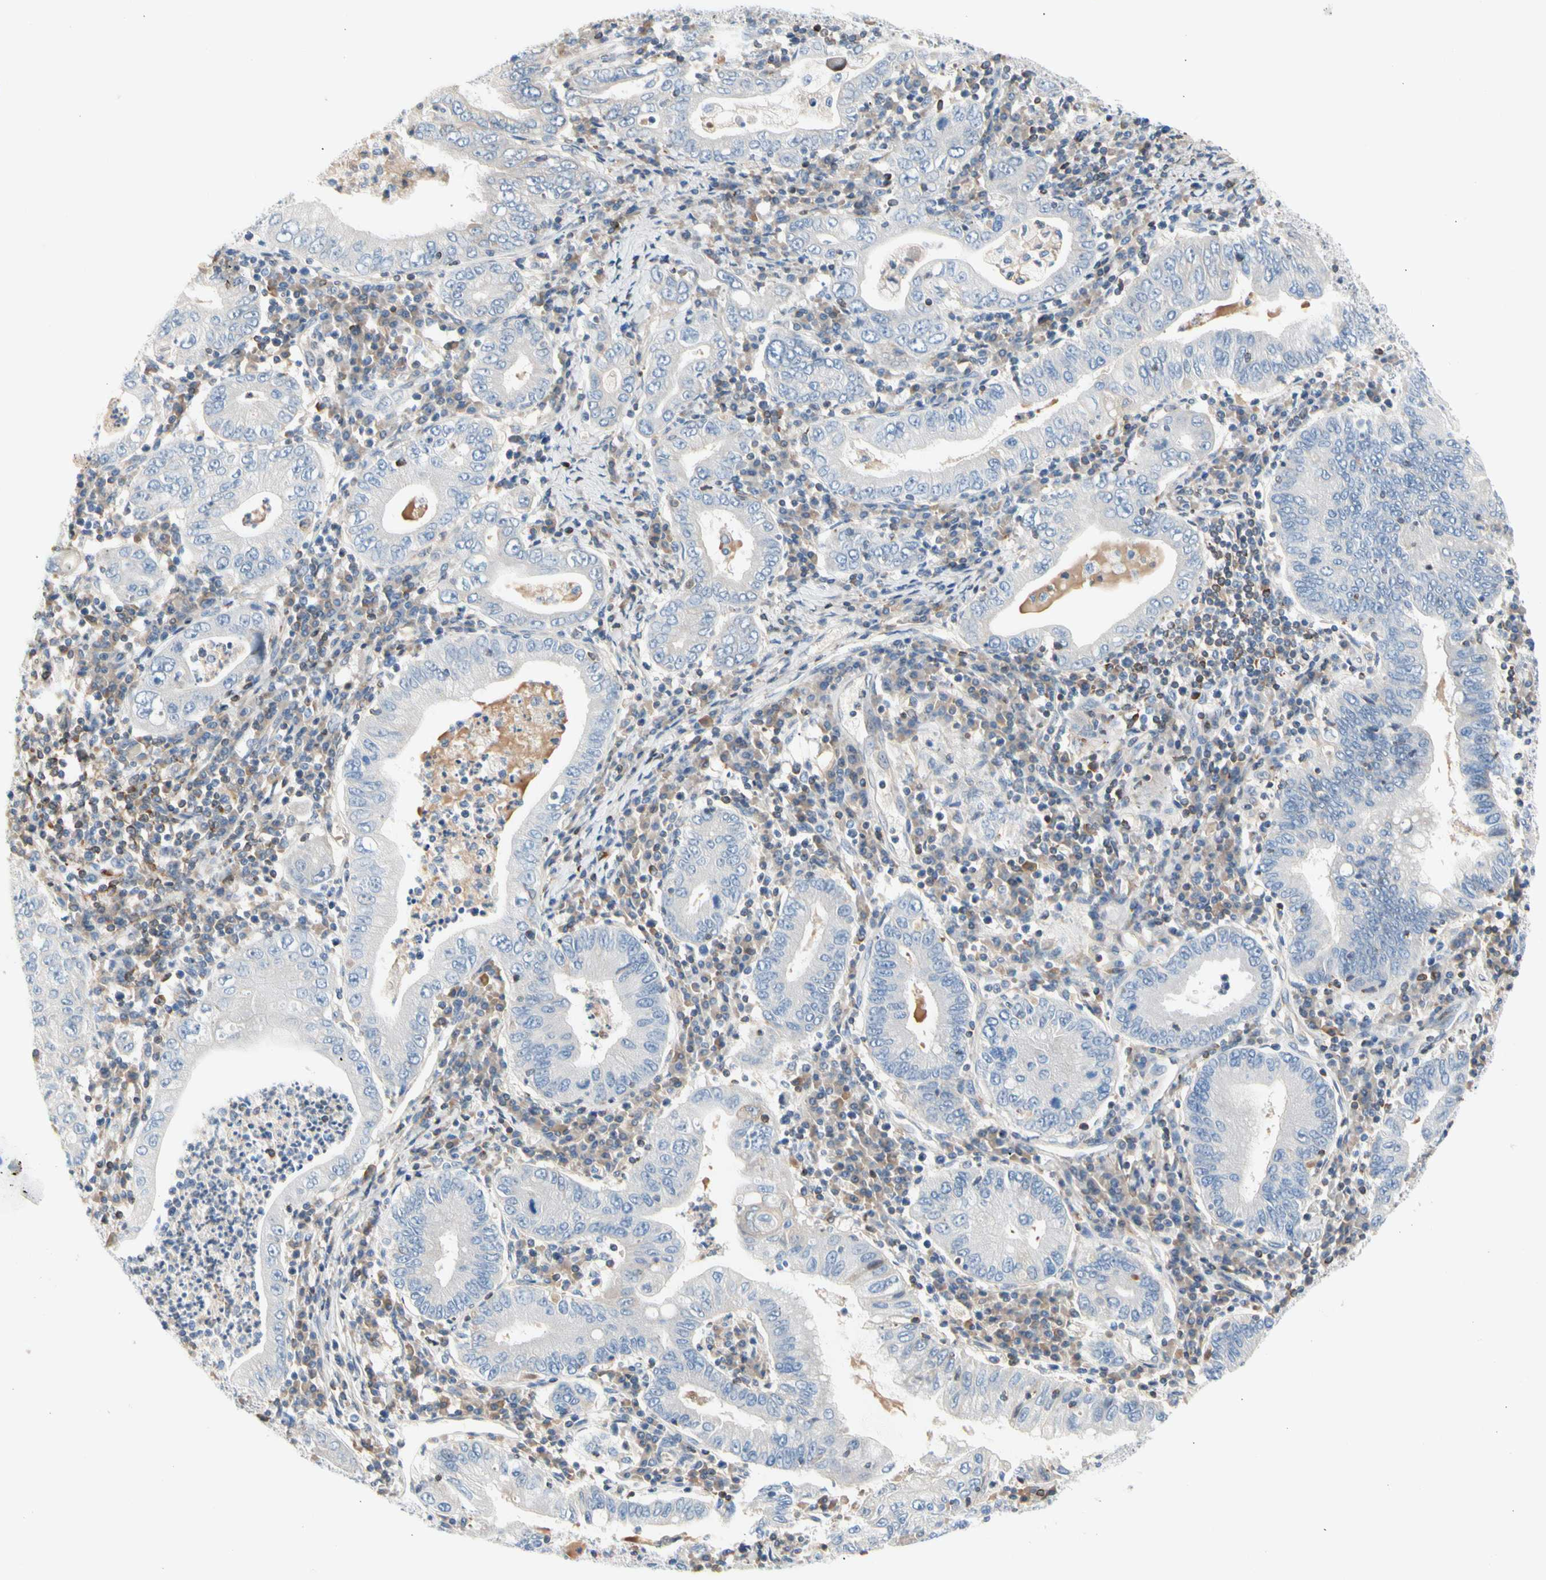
{"staining": {"intensity": "negative", "quantity": "none", "location": "none"}, "tissue": "stomach cancer", "cell_type": "Tumor cells", "image_type": "cancer", "snomed": [{"axis": "morphology", "description": "Normal tissue, NOS"}, {"axis": "morphology", "description": "Adenocarcinoma, NOS"}, {"axis": "topography", "description": "Esophagus"}, {"axis": "topography", "description": "Stomach, upper"}, {"axis": "topography", "description": "Peripheral nerve tissue"}], "caption": "An immunohistochemistry (IHC) micrograph of adenocarcinoma (stomach) is shown. There is no staining in tumor cells of adenocarcinoma (stomach).", "gene": "MAP3K3", "patient": {"sex": "male", "age": 62}}